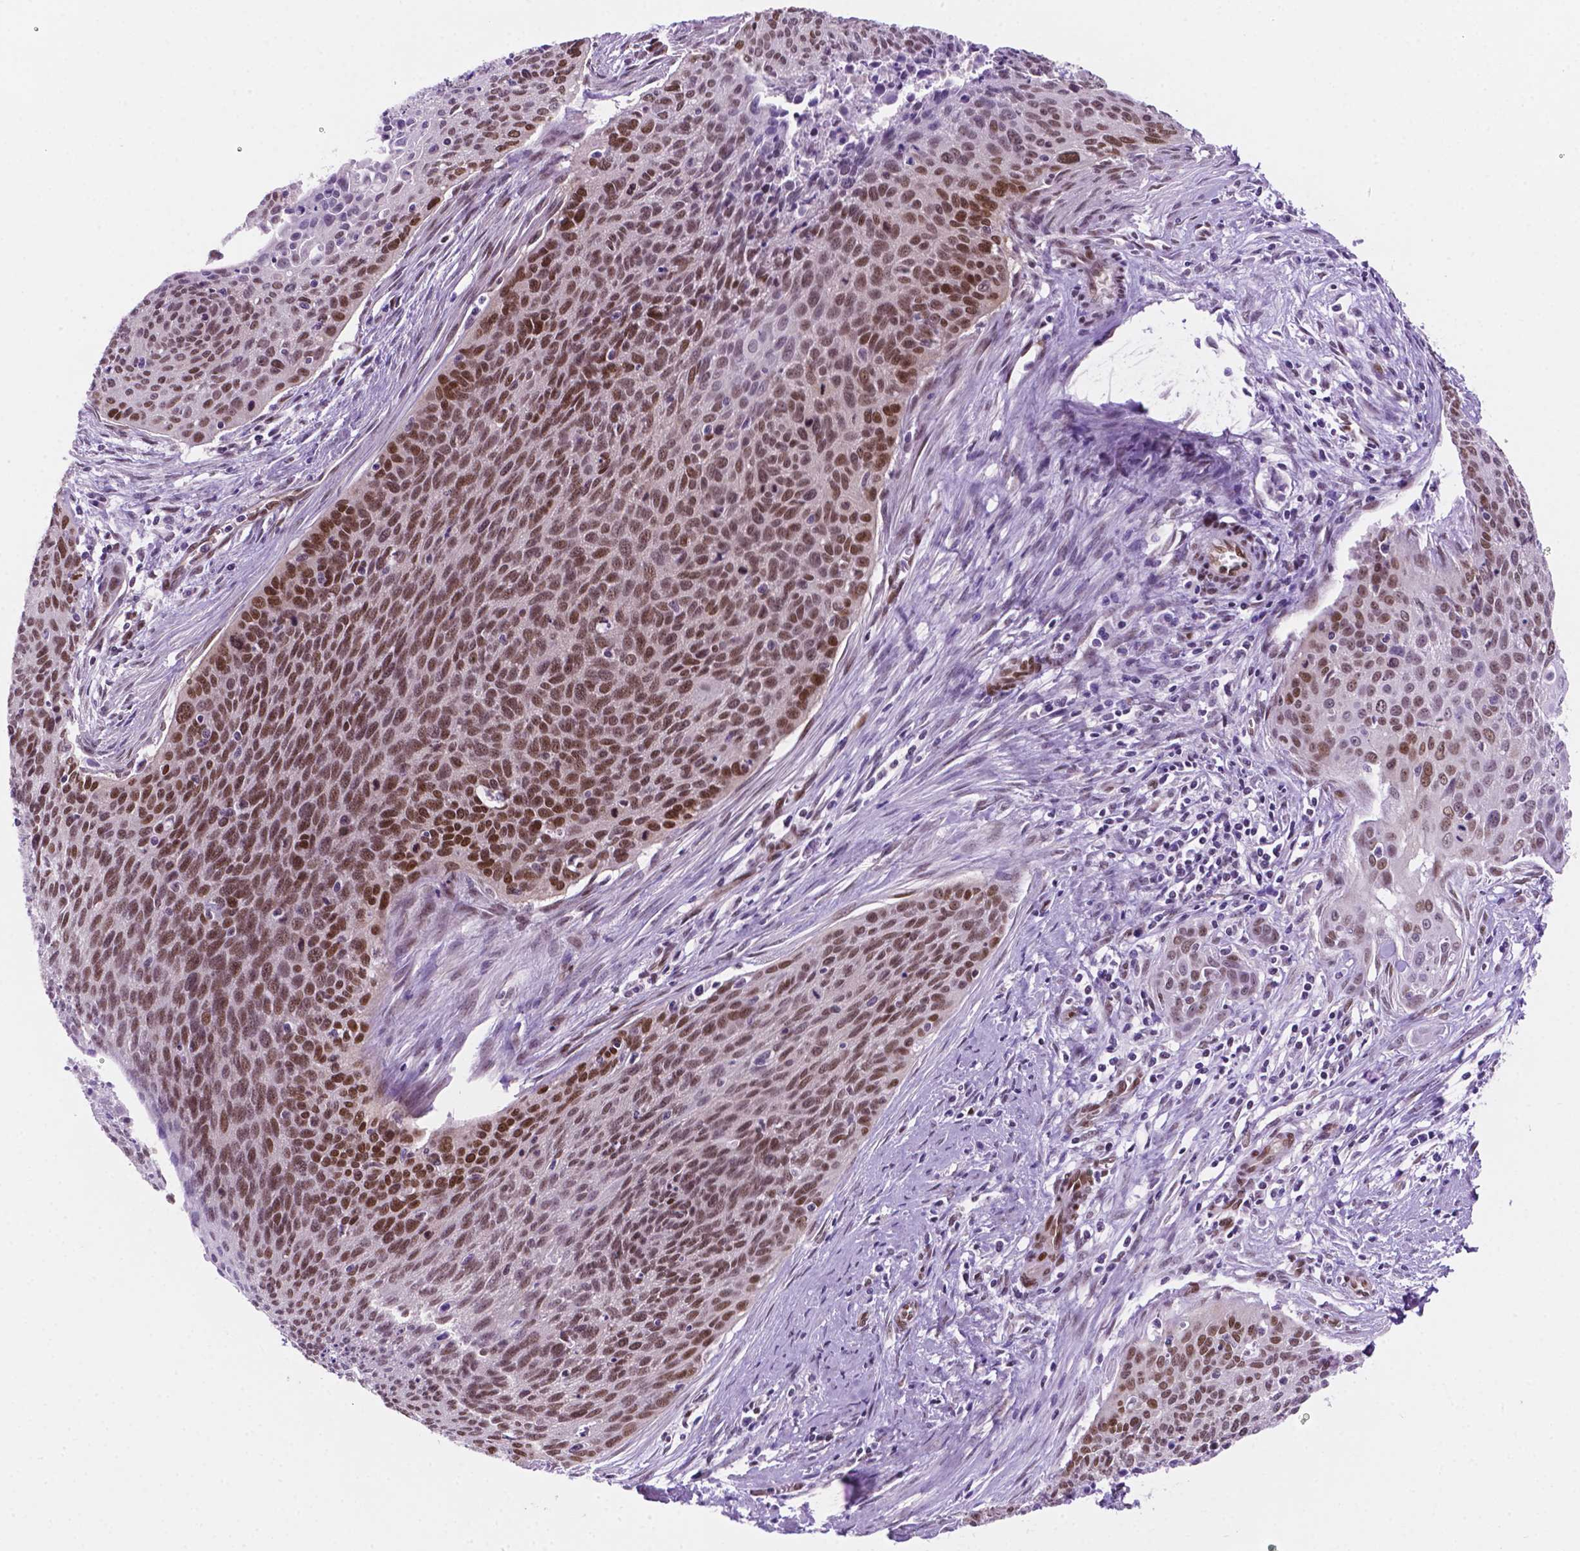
{"staining": {"intensity": "moderate", "quantity": ">75%", "location": "nuclear"}, "tissue": "cervical cancer", "cell_type": "Tumor cells", "image_type": "cancer", "snomed": [{"axis": "morphology", "description": "Squamous cell carcinoma, NOS"}, {"axis": "topography", "description": "Cervix"}], "caption": "An immunohistochemistry image of tumor tissue is shown. Protein staining in brown highlights moderate nuclear positivity in cervical cancer (squamous cell carcinoma) within tumor cells.", "gene": "ERF", "patient": {"sex": "female", "age": 55}}